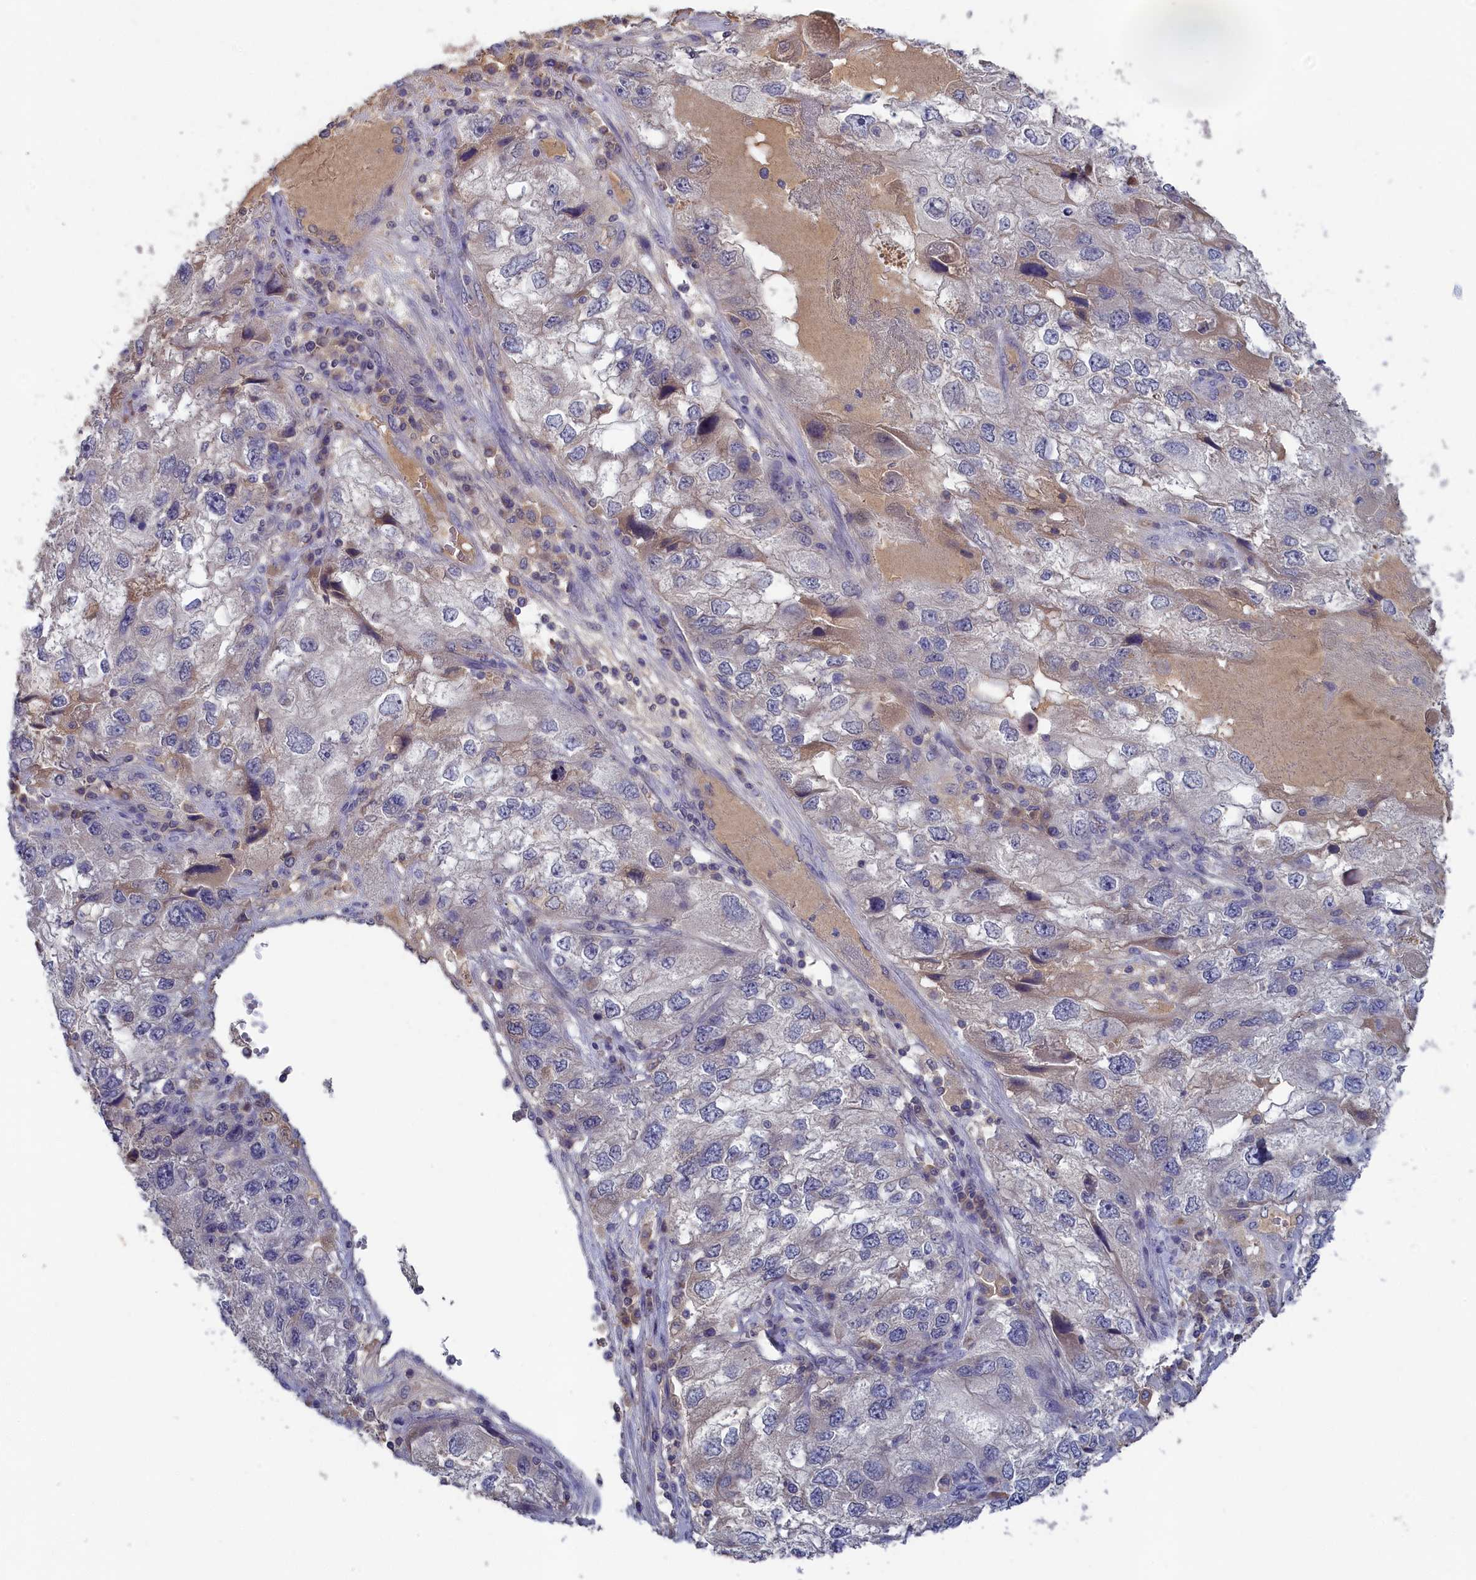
{"staining": {"intensity": "weak", "quantity": "<25%", "location": "cytoplasmic/membranous"}, "tissue": "endometrial cancer", "cell_type": "Tumor cells", "image_type": "cancer", "snomed": [{"axis": "morphology", "description": "Adenocarcinoma, NOS"}, {"axis": "topography", "description": "Endometrium"}], "caption": "The image shows no significant expression in tumor cells of endometrial cancer. The staining was performed using DAB (3,3'-diaminobenzidine) to visualize the protein expression in brown, while the nuclei were stained in blue with hematoxylin (Magnification: 20x).", "gene": "CELF5", "patient": {"sex": "female", "age": 49}}